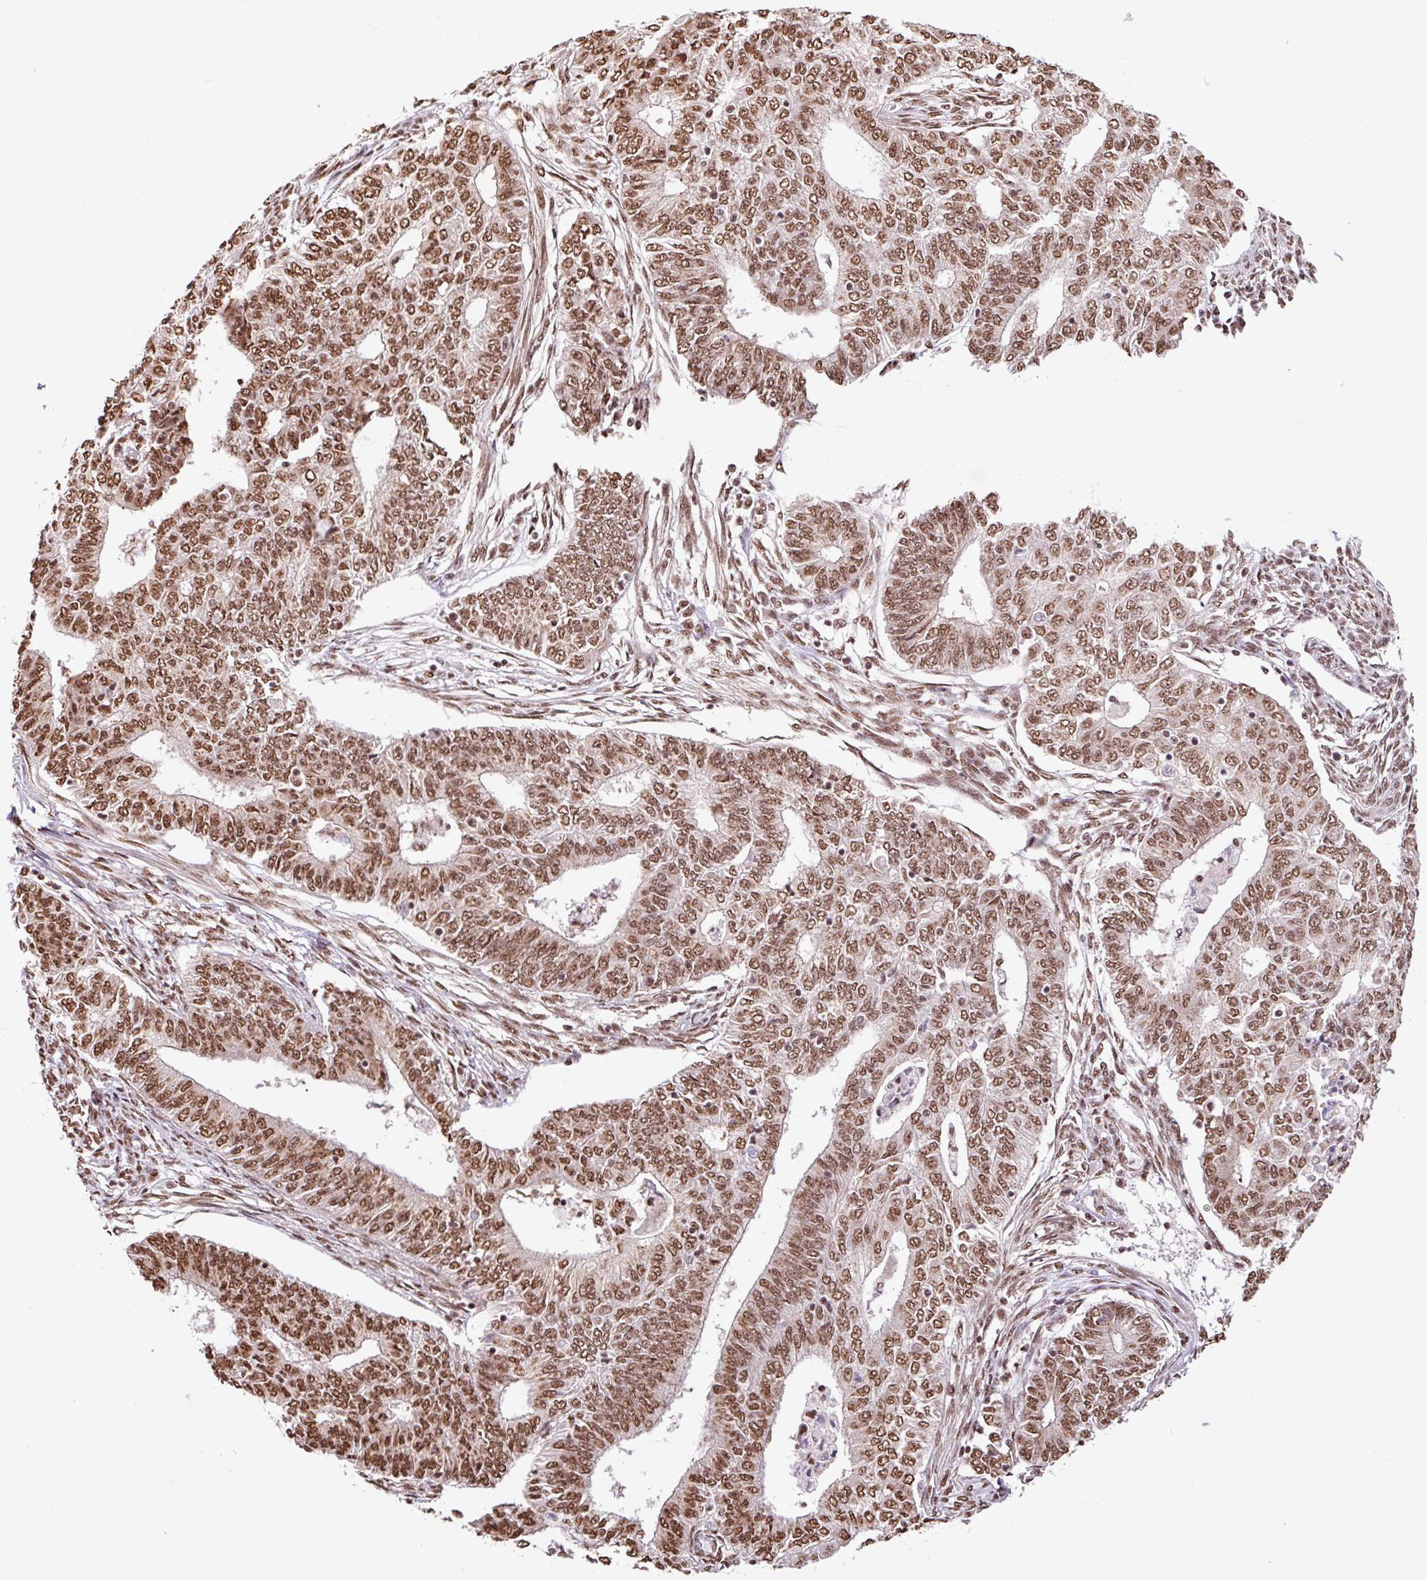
{"staining": {"intensity": "moderate", "quantity": ">75%", "location": "nuclear"}, "tissue": "endometrial cancer", "cell_type": "Tumor cells", "image_type": "cancer", "snomed": [{"axis": "morphology", "description": "Adenocarcinoma, NOS"}, {"axis": "topography", "description": "Endometrium"}], "caption": "About >75% of tumor cells in adenocarcinoma (endometrial) display moderate nuclear protein expression as visualized by brown immunohistochemical staining.", "gene": "BICRA", "patient": {"sex": "female", "age": 62}}